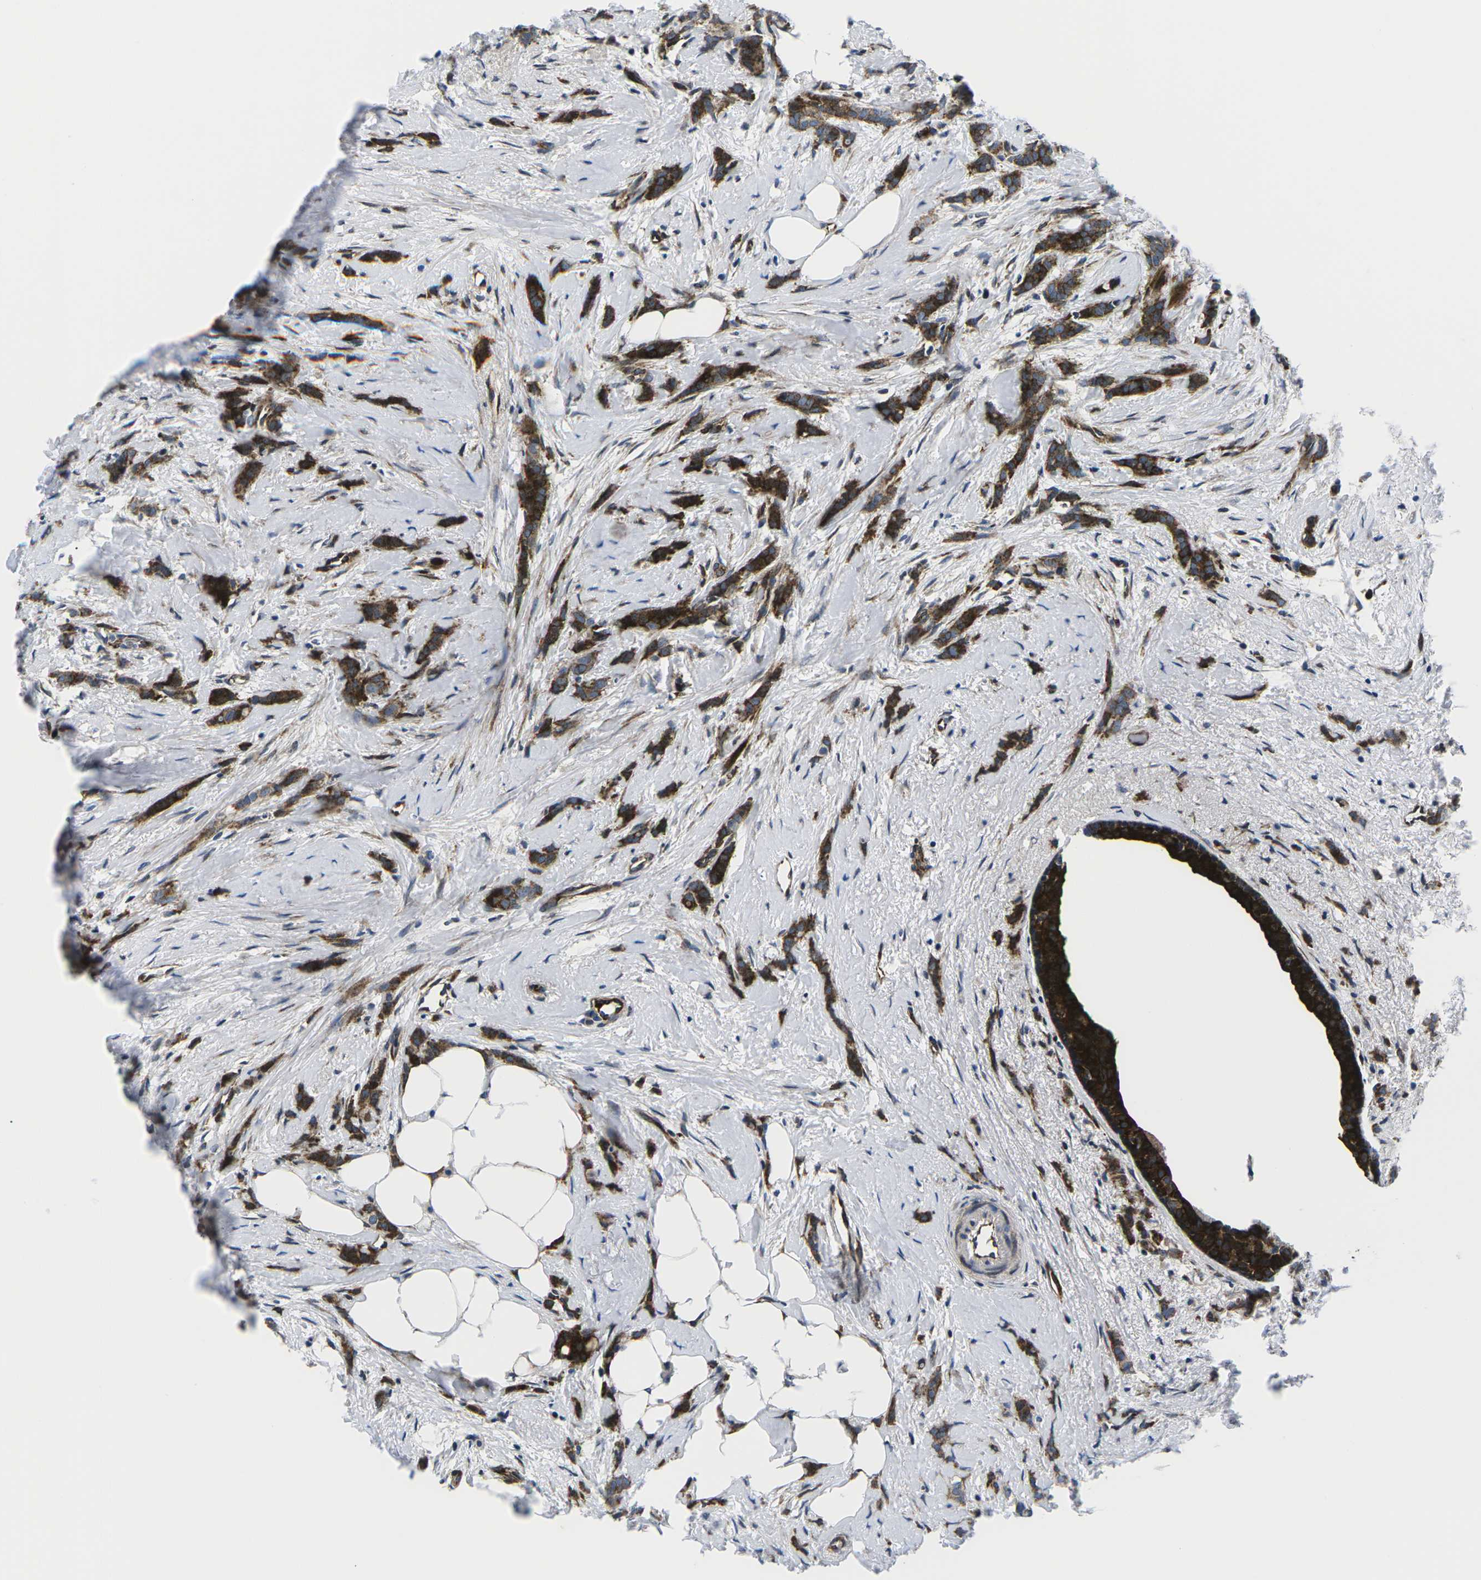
{"staining": {"intensity": "strong", "quantity": ">75%", "location": "cytoplasmic/membranous"}, "tissue": "breast cancer", "cell_type": "Tumor cells", "image_type": "cancer", "snomed": [{"axis": "morphology", "description": "Lobular carcinoma, in situ"}, {"axis": "morphology", "description": "Lobular carcinoma"}, {"axis": "topography", "description": "Breast"}], "caption": "A high-resolution histopathology image shows IHC staining of breast cancer, which demonstrates strong cytoplasmic/membranous staining in about >75% of tumor cells.", "gene": "EIF4E", "patient": {"sex": "female", "age": 41}}